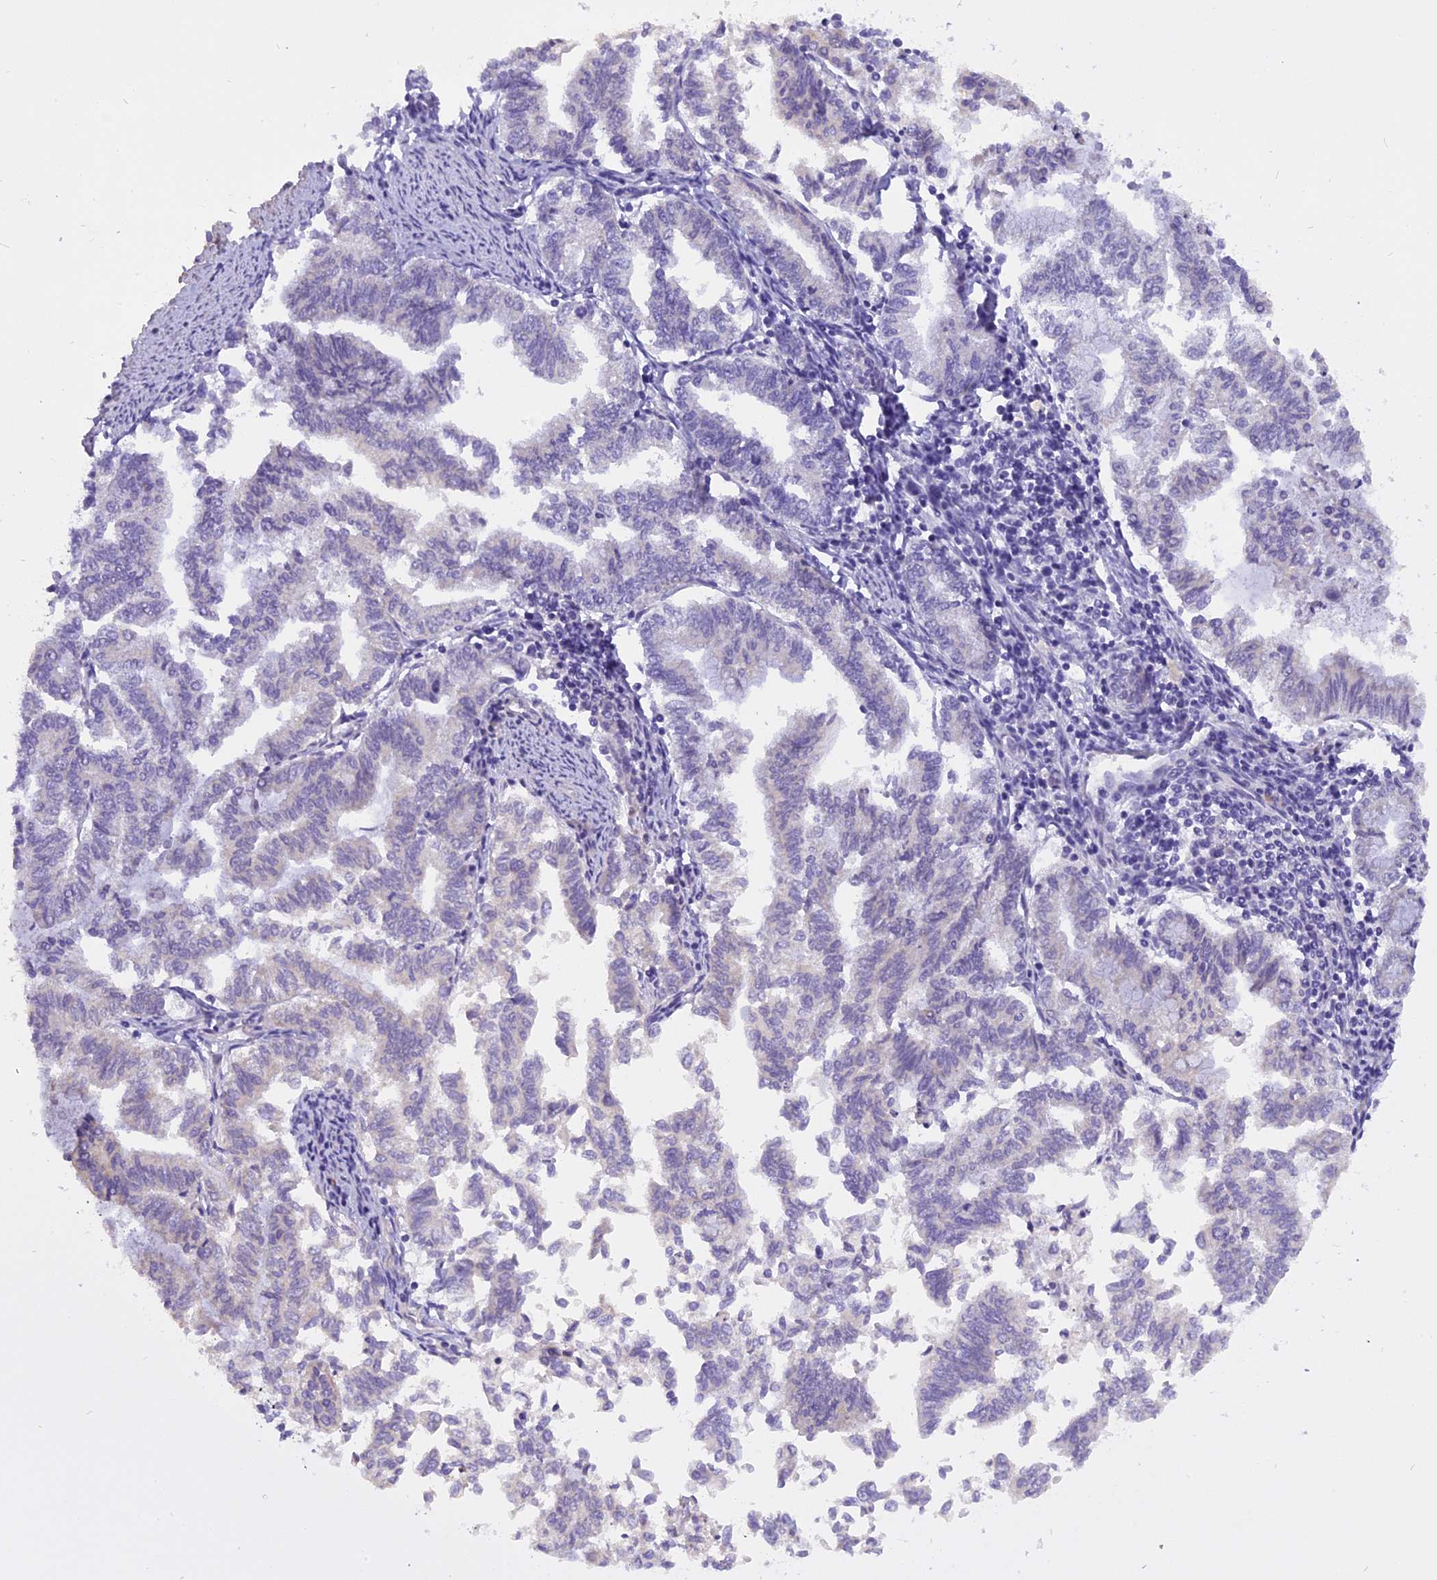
{"staining": {"intensity": "negative", "quantity": "none", "location": "none"}, "tissue": "endometrial cancer", "cell_type": "Tumor cells", "image_type": "cancer", "snomed": [{"axis": "morphology", "description": "Adenocarcinoma, NOS"}, {"axis": "topography", "description": "Endometrium"}], "caption": "Tumor cells are negative for brown protein staining in endometrial cancer. Nuclei are stained in blue.", "gene": "TRIM3", "patient": {"sex": "female", "age": 79}}